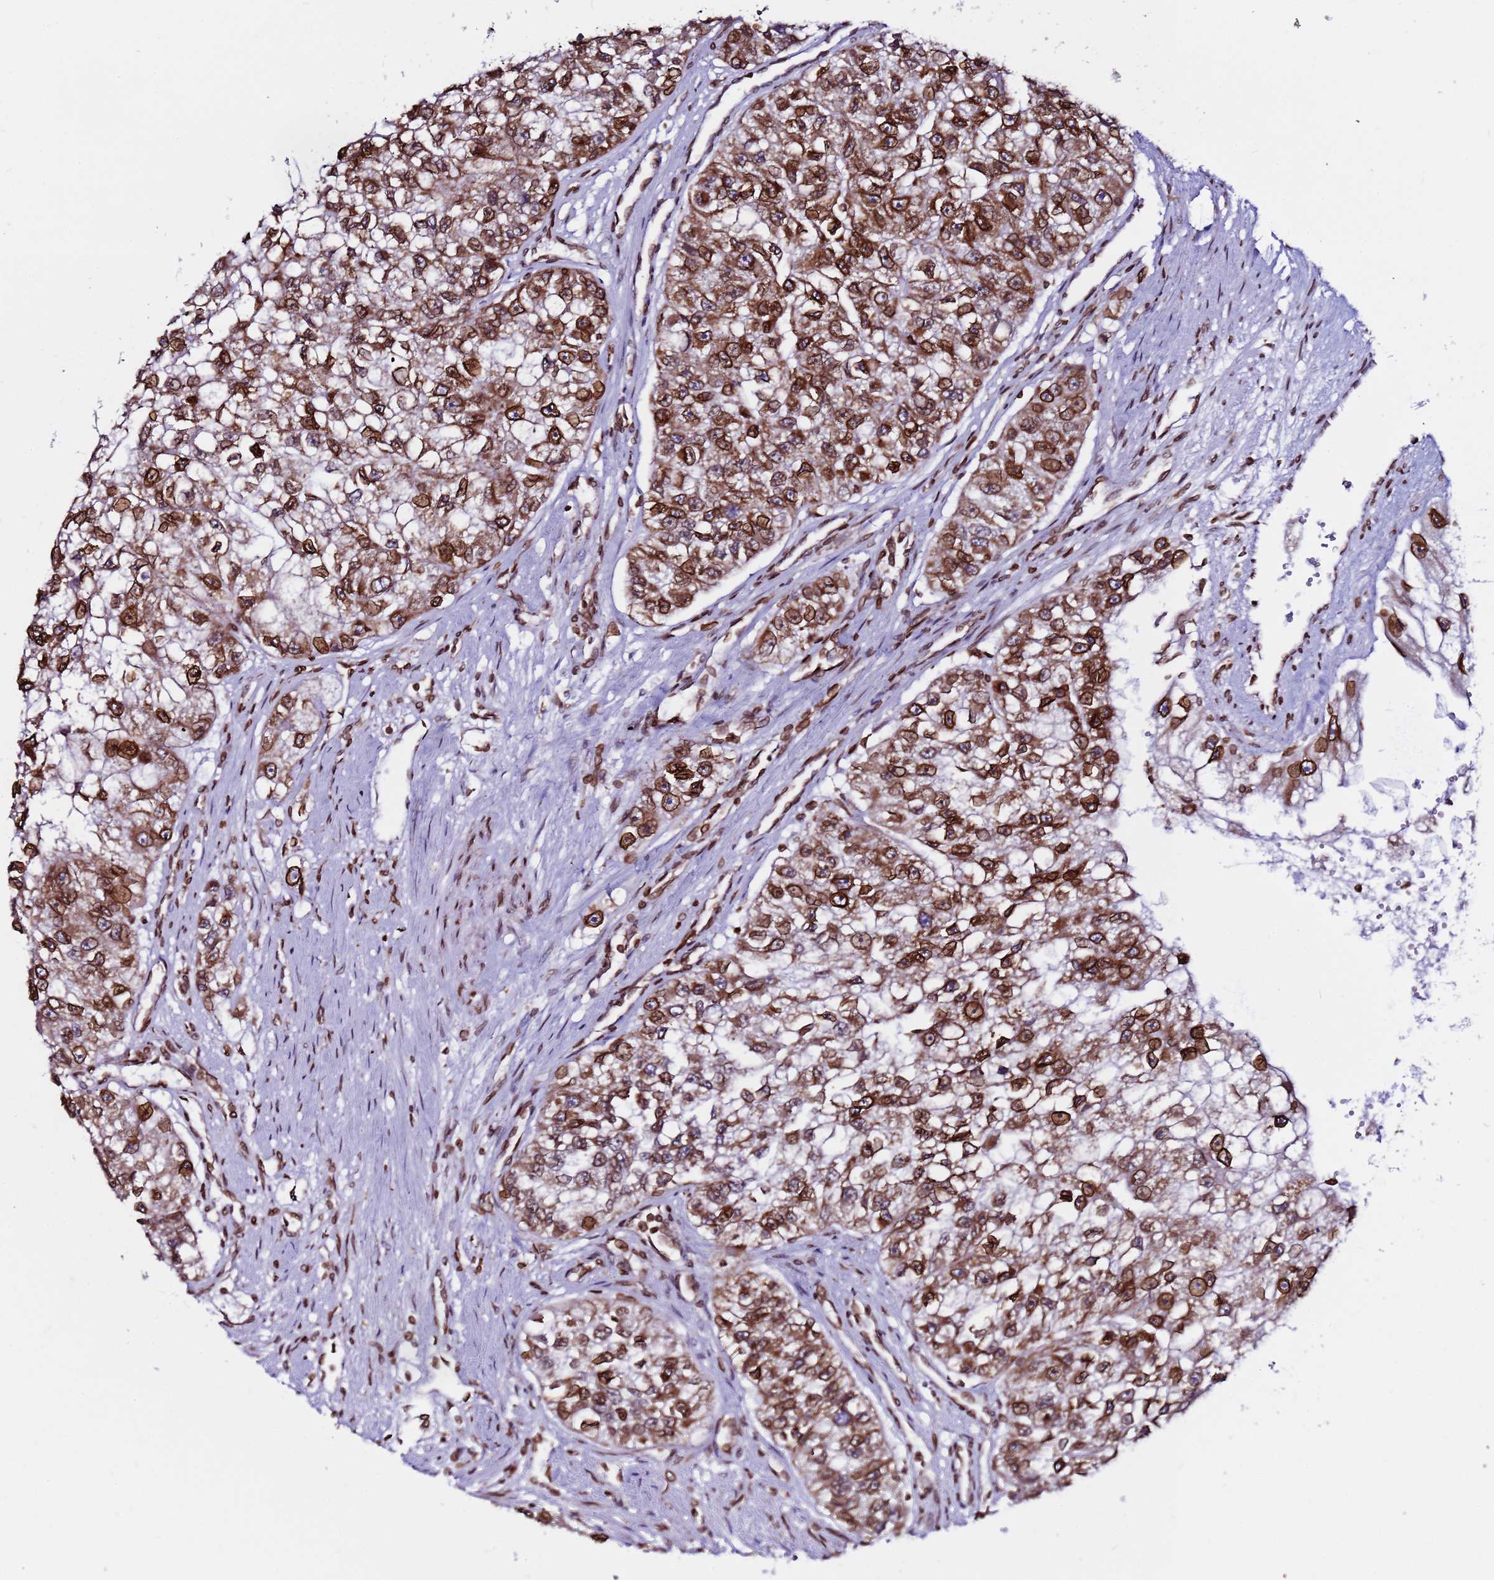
{"staining": {"intensity": "strong", "quantity": ">75%", "location": "cytoplasmic/membranous,nuclear"}, "tissue": "renal cancer", "cell_type": "Tumor cells", "image_type": "cancer", "snomed": [{"axis": "morphology", "description": "Adenocarcinoma, NOS"}, {"axis": "topography", "description": "Kidney"}], "caption": "Renal cancer stained for a protein exhibits strong cytoplasmic/membranous and nuclear positivity in tumor cells.", "gene": "TOR1AIP1", "patient": {"sex": "male", "age": 63}}